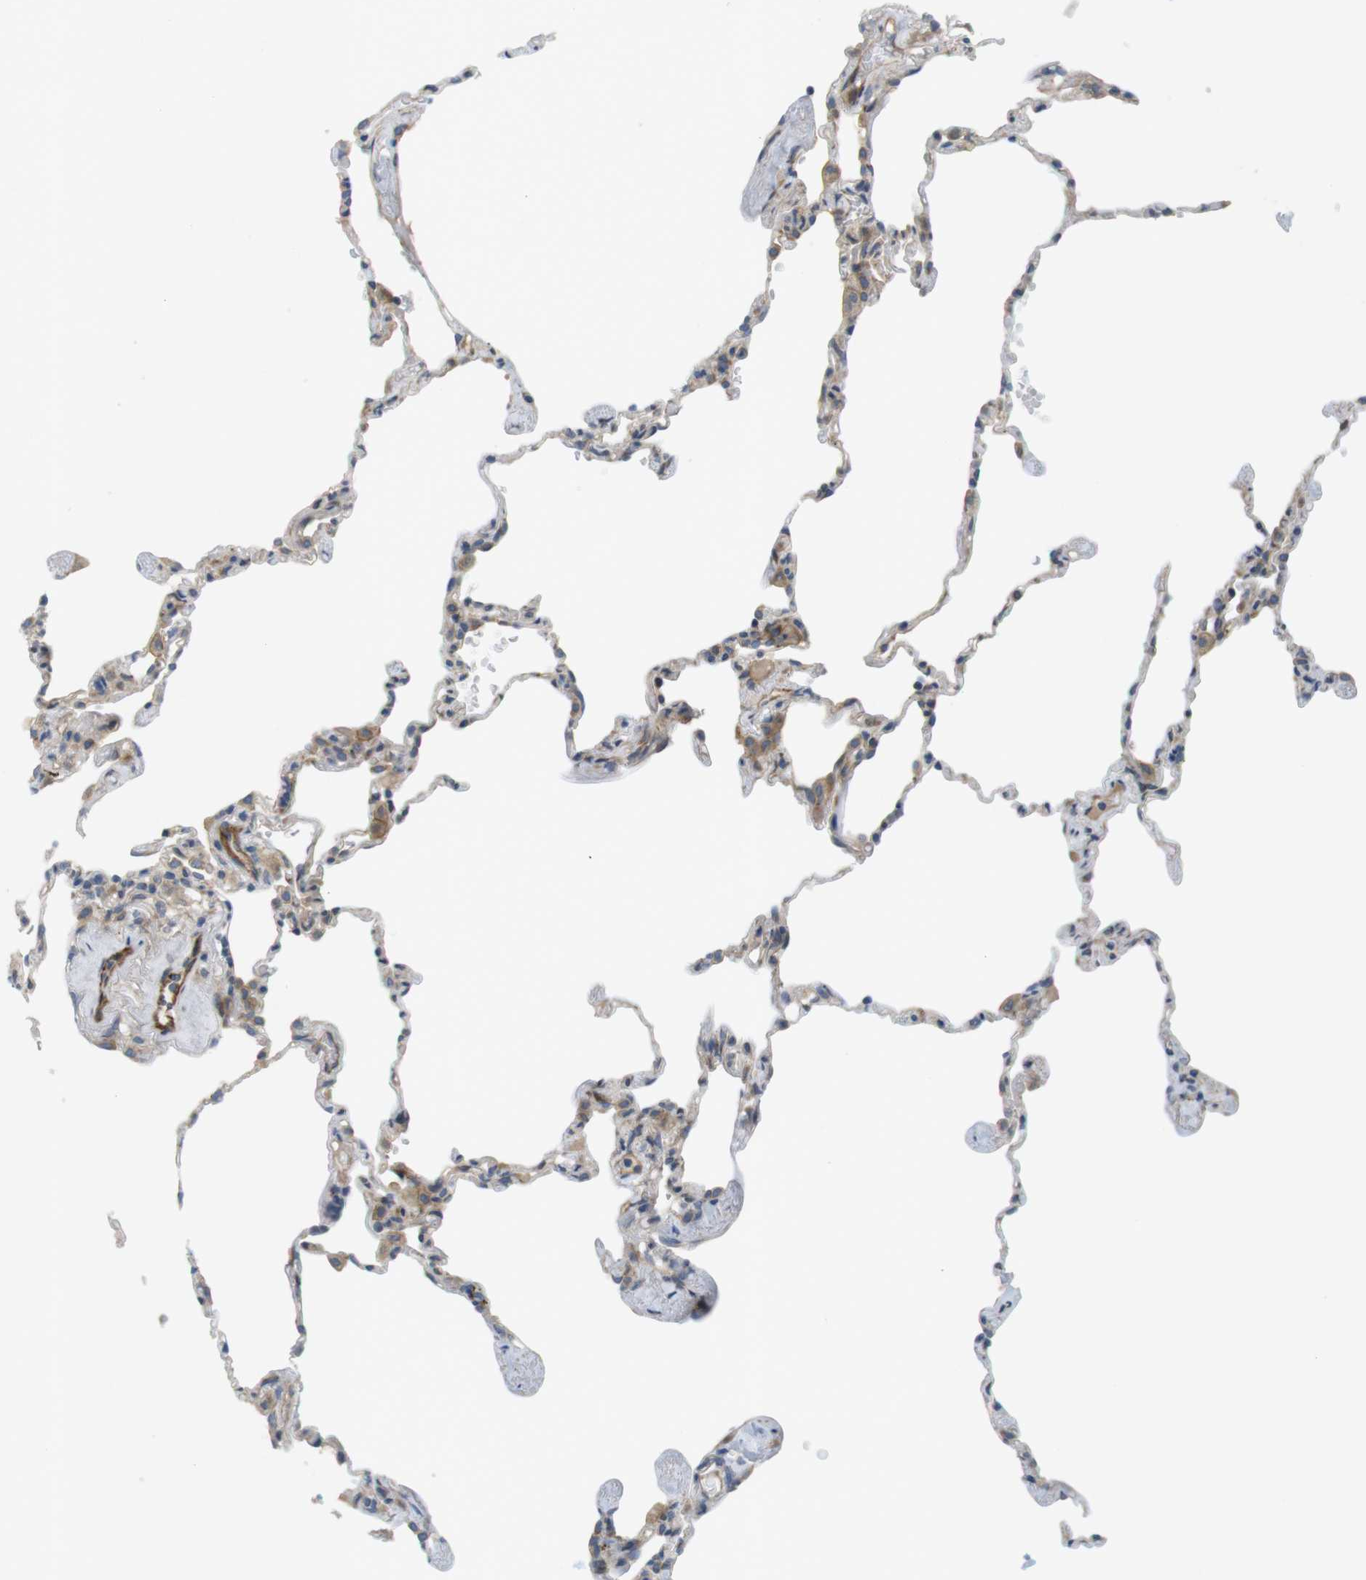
{"staining": {"intensity": "moderate", "quantity": "<25%", "location": "cytoplasmic/membranous"}, "tissue": "lung", "cell_type": "Alveolar cells", "image_type": "normal", "snomed": [{"axis": "morphology", "description": "Normal tissue, NOS"}, {"axis": "topography", "description": "Lung"}], "caption": "The histopathology image shows immunohistochemical staining of normal lung. There is moderate cytoplasmic/membranous positivity is present in about <25% of alveolar cells. The staining was performed using DAB (3,3'-diaminobenzidine), with brown indicating positive protein expression. Nuclei are stained blue with hematoxylin.", "gene": "GJC3", "patient": {"sex": "male", "age": 59}}